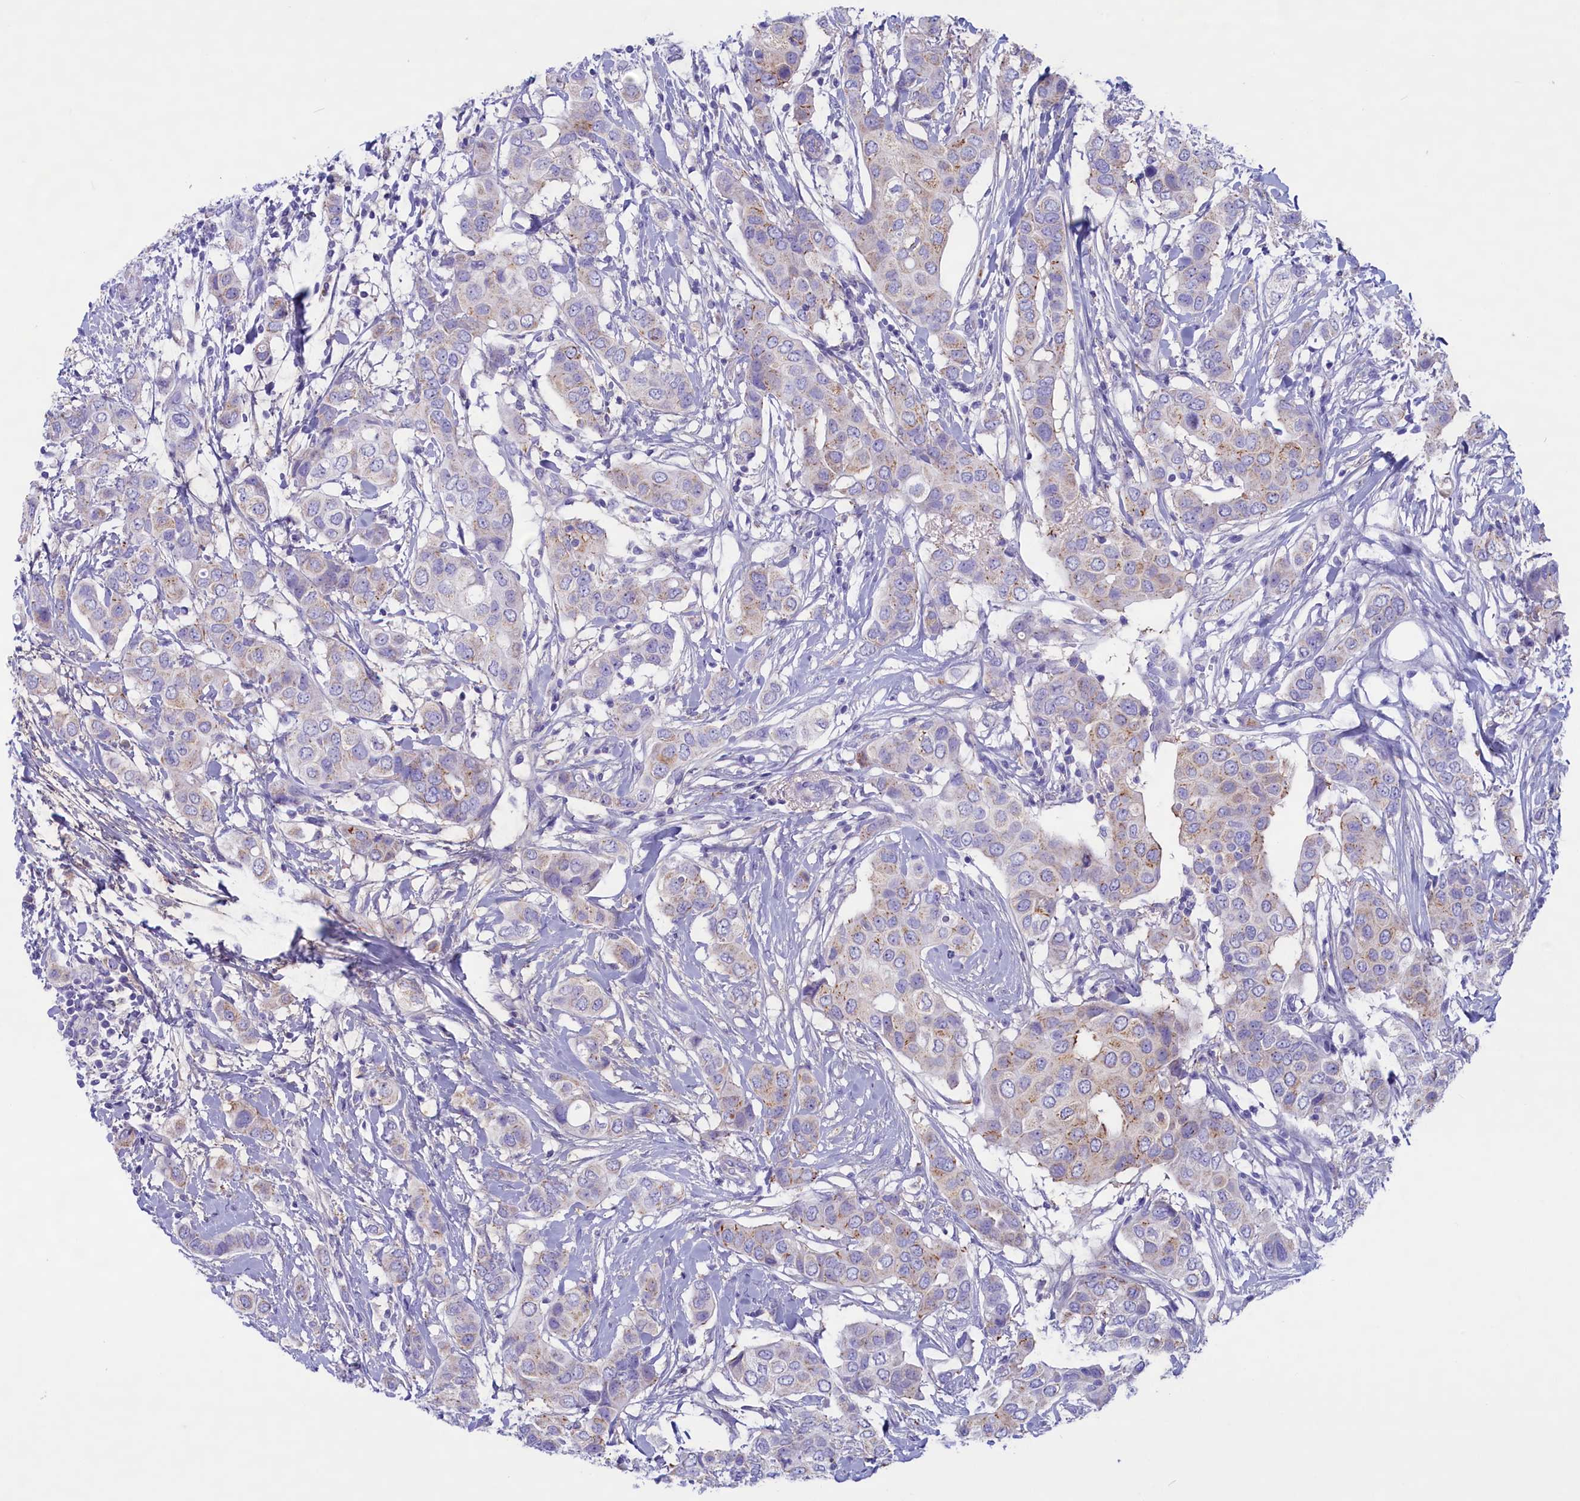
{"staining": {"intensity": "moderate", "quantity": "<25%", "location": "cytoplasmic/membranous"}, "tissue": "breast cancer", "cell_type": "Tumor cells", "image_type": "cancer", "snomed": [{"axis": "morphology", "description": "Lobular carcinoma"}, {"axis": "topography", "description": "Breast"}], "caption": "This is a micrograph of immunohistochemistry (IHC) staining of breast cancer, which shows moderate expression in the cytoplasmic/membranous of tumor cells.", "gene": "MPV17L2", "patient": {"sex": "female", "age": 51}}